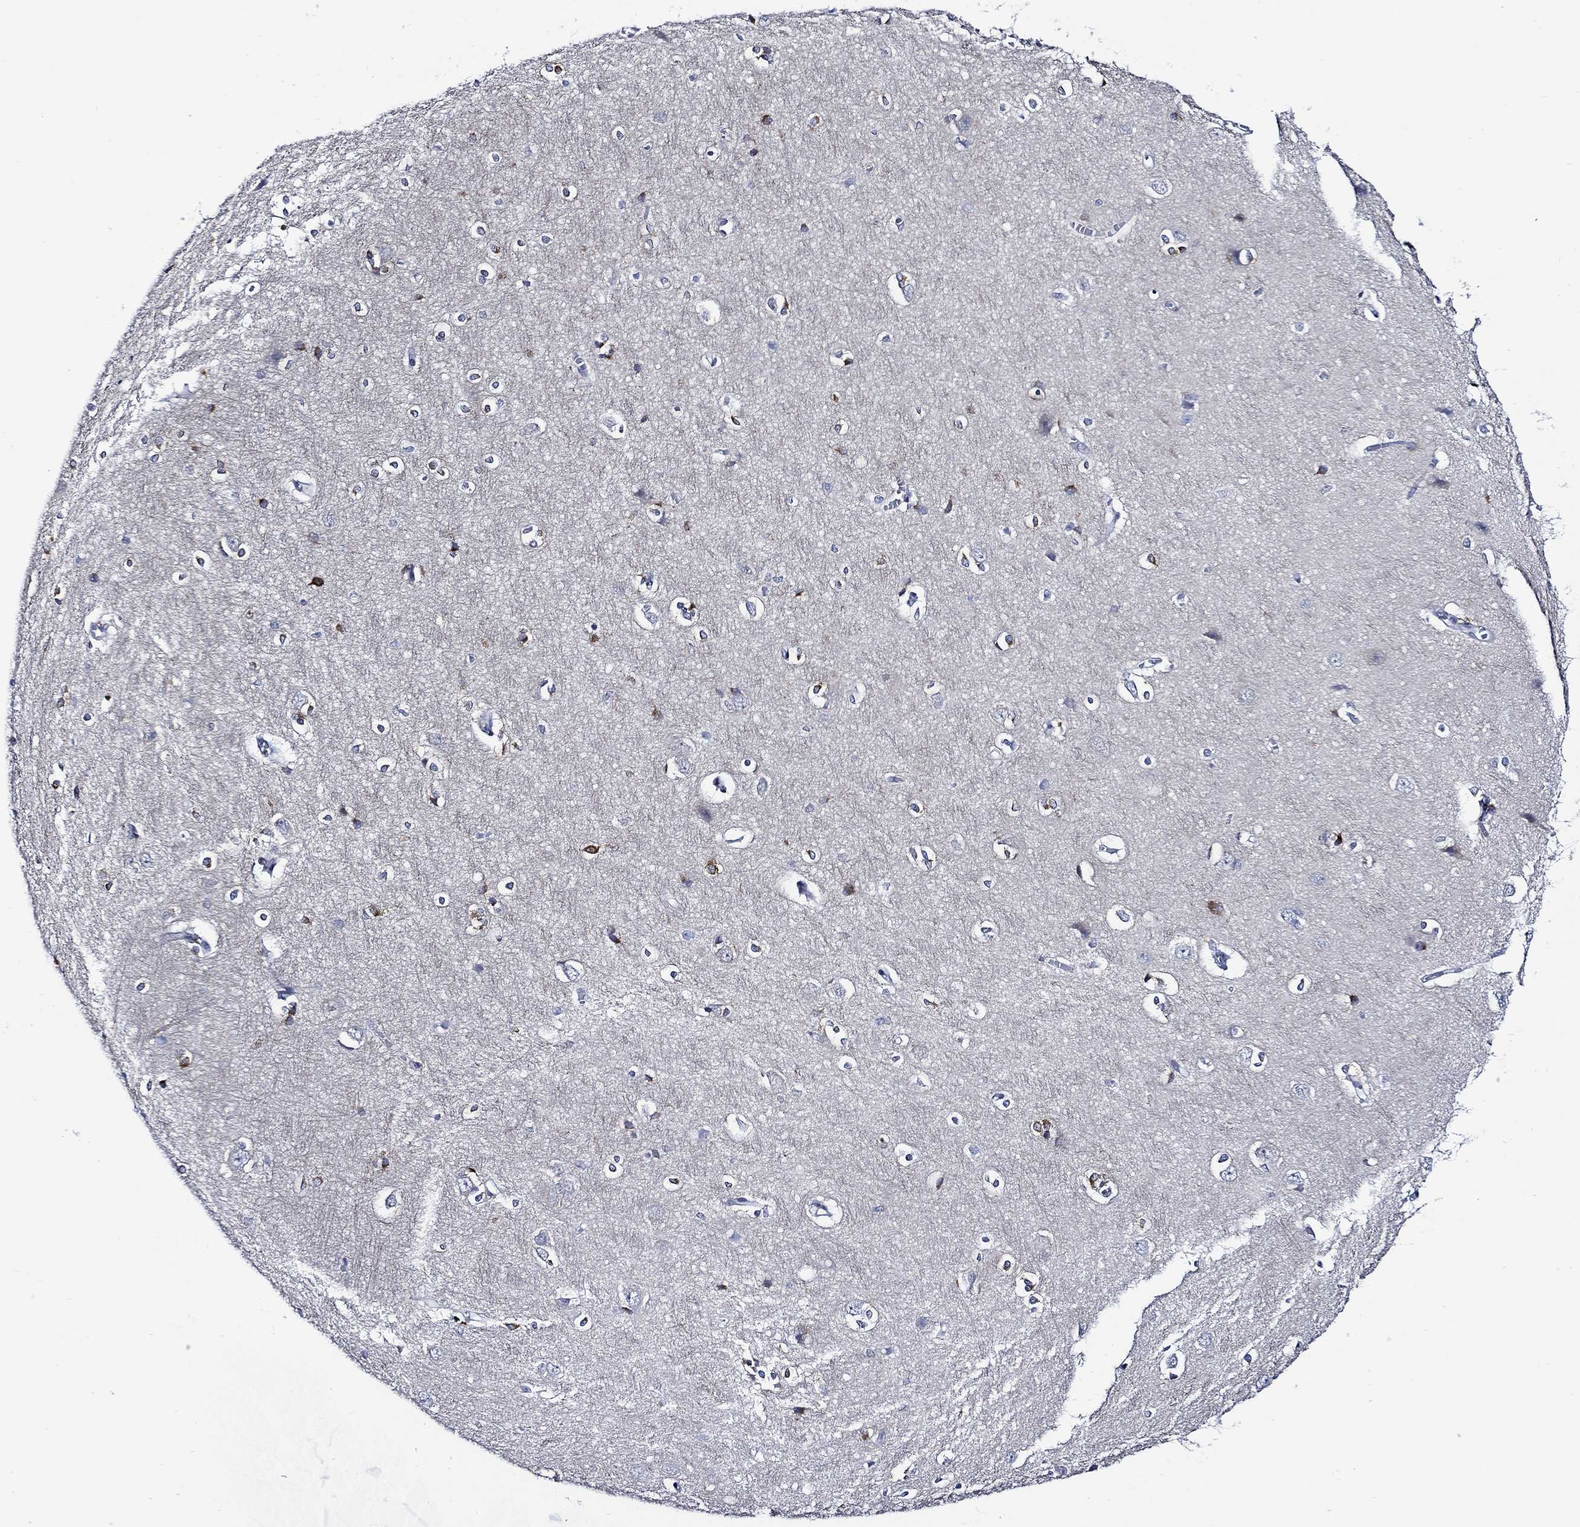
{"staining": {"intensity": "negative", "quantity": "none", "location": "none"}, "tissue": "cerebral cortex", "cell_type": "Endothelial cells", "image_type": "normal", "snomed": [{"axis": "morphology", "description": "Normal tissue, NOS"}, {"axis": "topography", "description": "Cerebral cortex"}], "caption": "Immunohistochemical staining of normal cerebral cortex exhibits no significant expression in endothelial cells.", "gene": "C8orf48", "patient": {"sex": "male", "age": 37}}